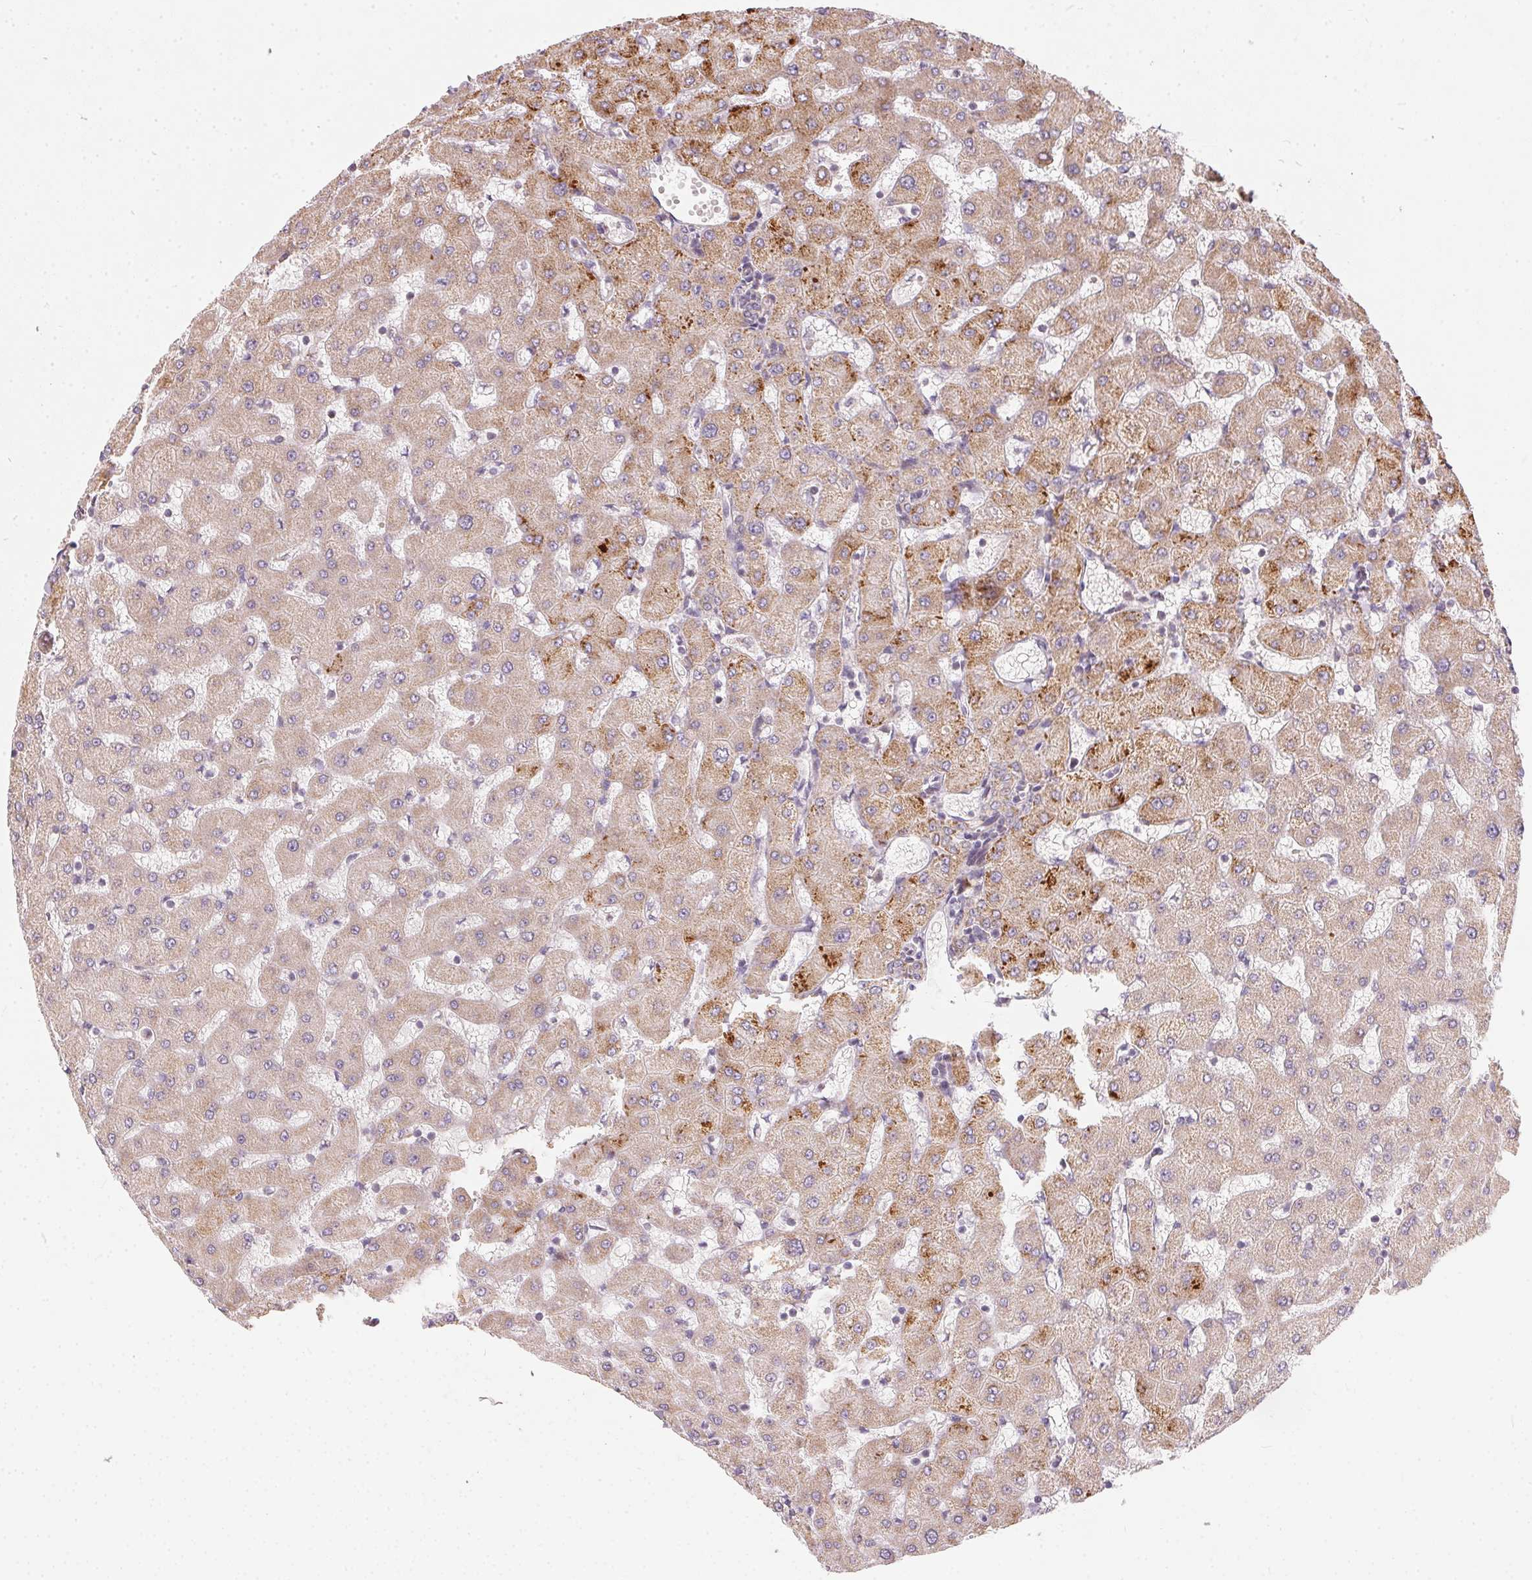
{"staining": {"intensity": "negative", "quantity": "none", "location": "none"}, "tissue": "liver", "cell_type": "Cholangiocytes", "image_type": "normal", "snomed": [{"axis": "morphology", "description": "Normal tissue, NOS"}, {"axis": "topography", "description": "Liver"}], "caption": "A high-resolution micrograph shows IHC staining of benign liver, which exhibits no significant expression in cholangiocytes. The staining is performed using DAB brown chromogen with nuclei counter-stained in using hematoxylin.", "gene": "VWA5B2", "patient": {"sex": "female", "age": 63}}